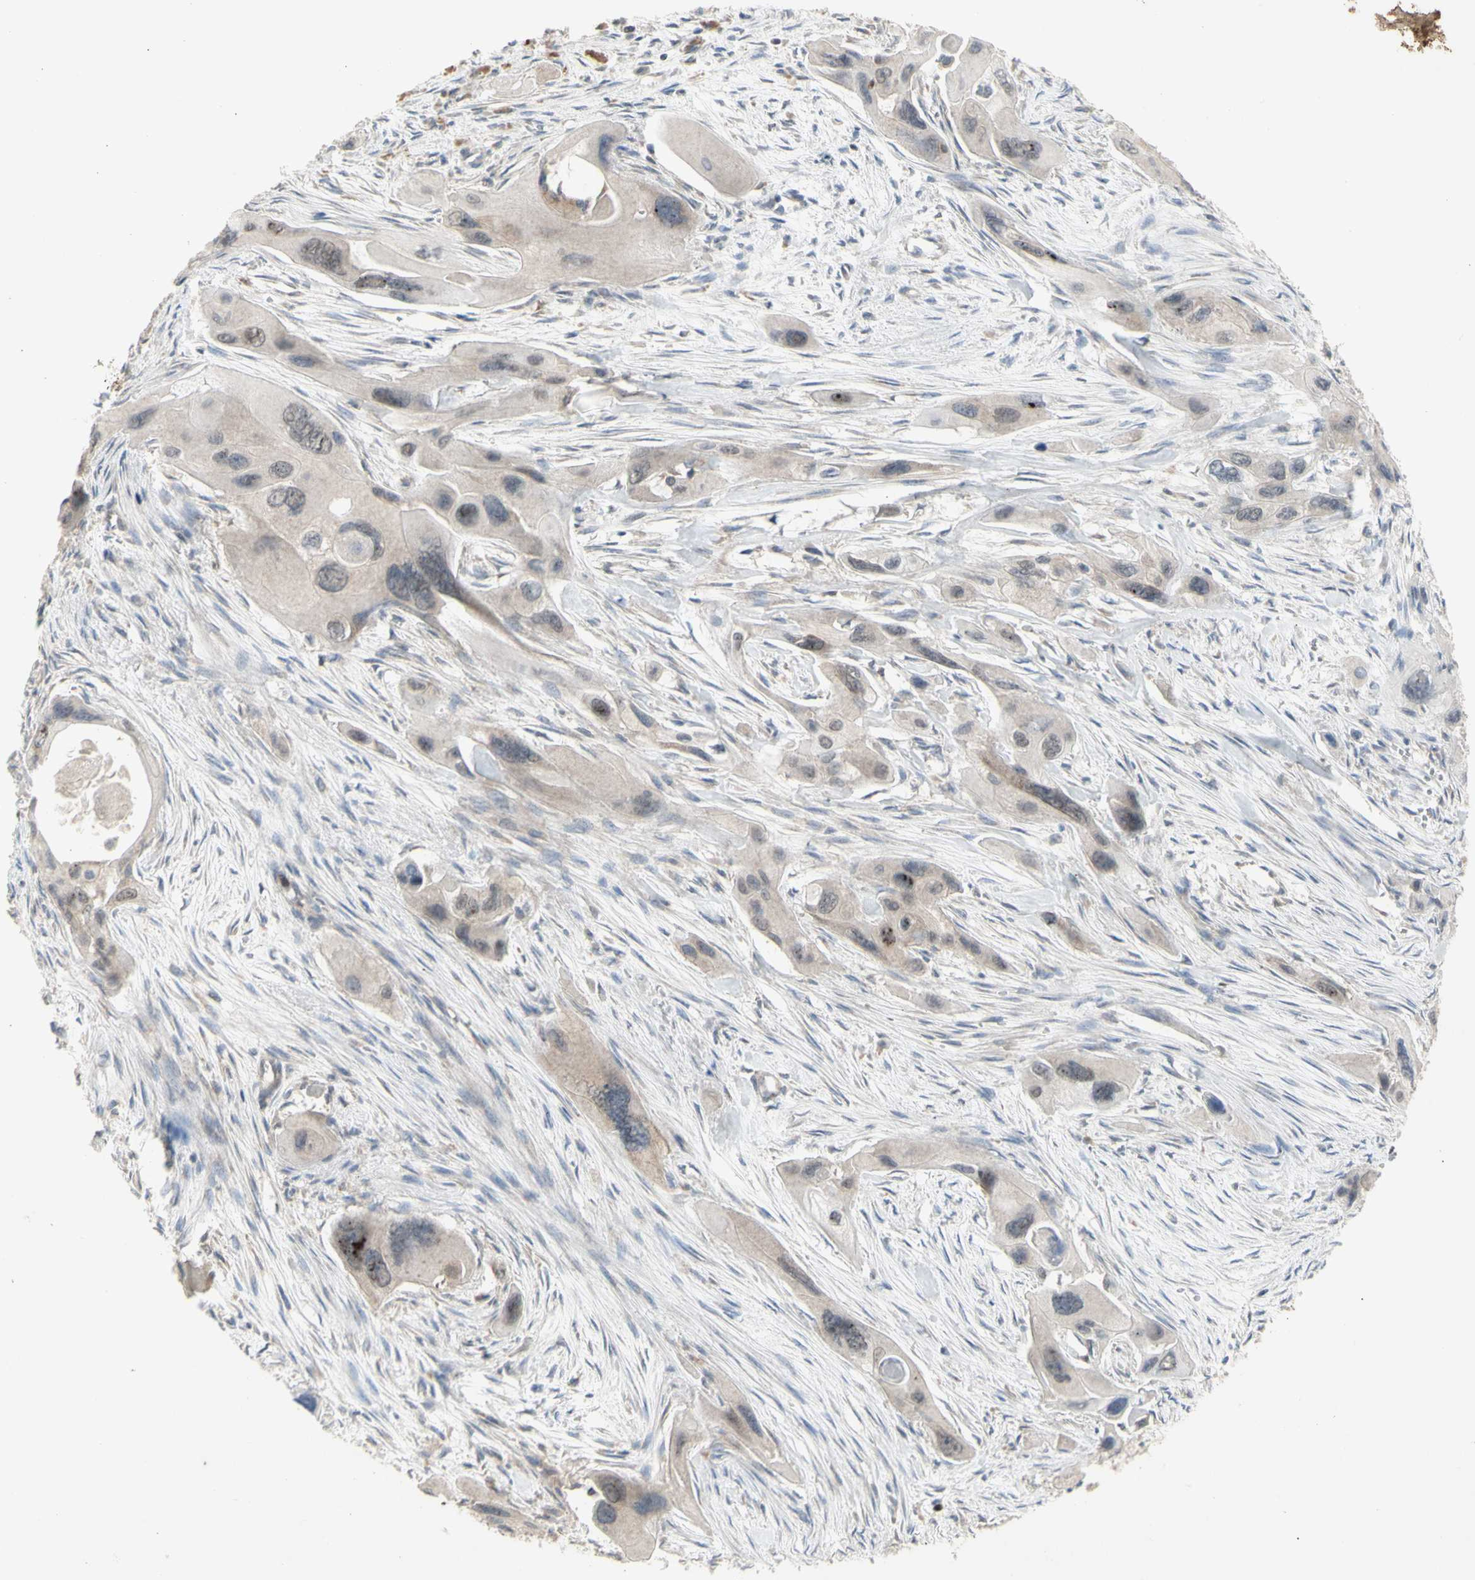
{"staining": {"intensity": "weak", "quantity": ">75%", "location": "cytoplasmic/membranous"}, "tissue": "pancreatic cancer", "cell_type": "Tumor cells", "image_type": "cancer", "snomed": [{"axis": "morphology", "description": "Adenocarcinoma, NOS"}, {"axis": "topography", "description": "Pancreas"}], "caption": "IHC histopathology image of human adenocarcinoma (pancreatic) stained for a protein (brown), which exhibits low levels of weak cytoplasmic/membranous expression in approximately >75% of tumor cells.", "gene": "NLRP1", "patient": {"sex": "male", "age": 73}}